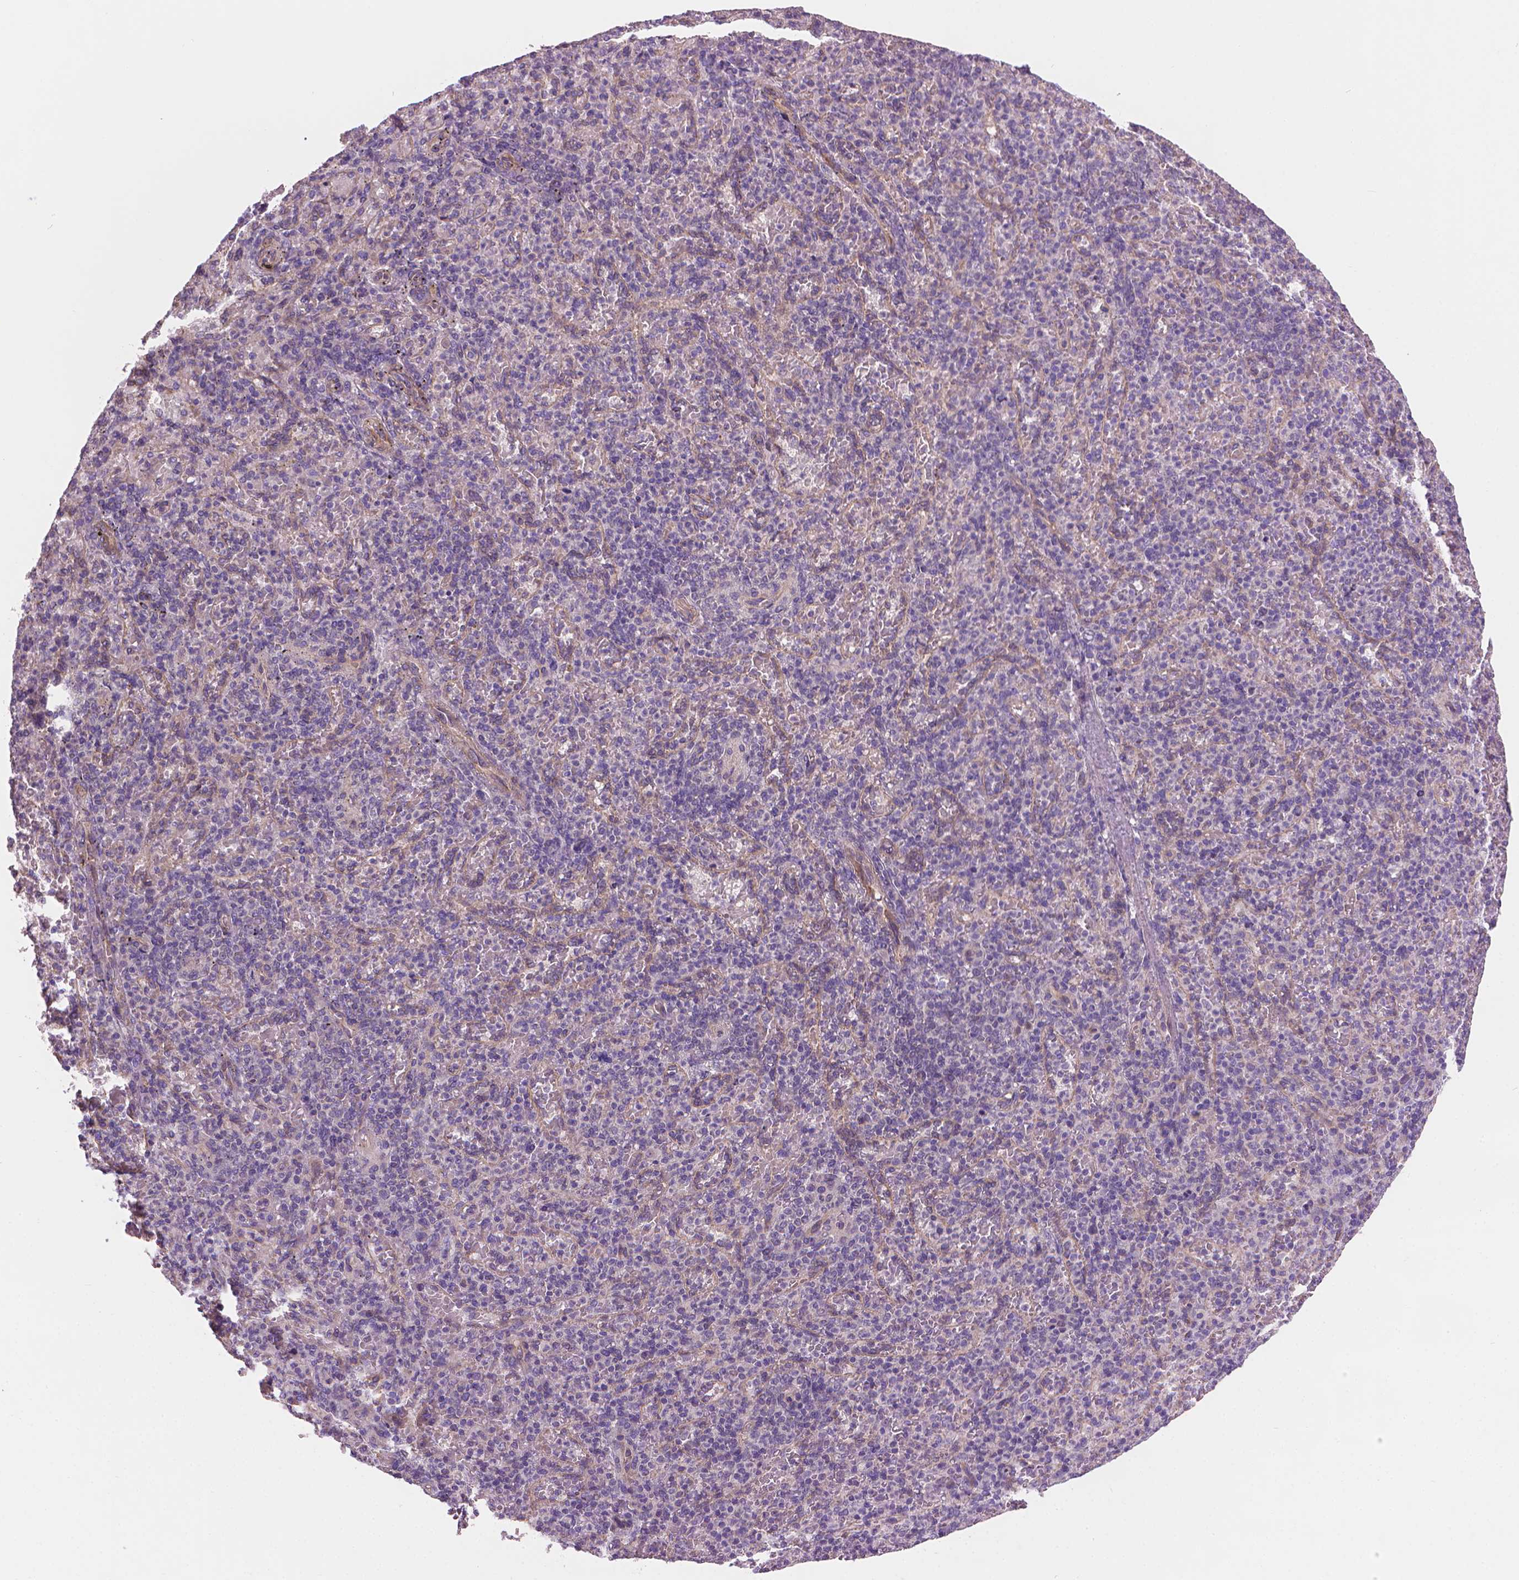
{"staining": {"intensity": "negative", "quantity": "none", "location": "none"}, "tissue": "spleen", "cell_type": "Cells in red pulp", "image_type": "normal", "snomed": [{"axis": "morphology", "description": "Normal tissue, NOS"}, {"axis": "topography", "description": "Spleen"}], "caption": "Immunohistochemistry (IHC) micrograph of unremarkable spleen stained for a protein (brown), which demonstrates no expression in cells in red pulp.", "gene": "TTC29", "patient": {"sex": "female", "age": 74}}